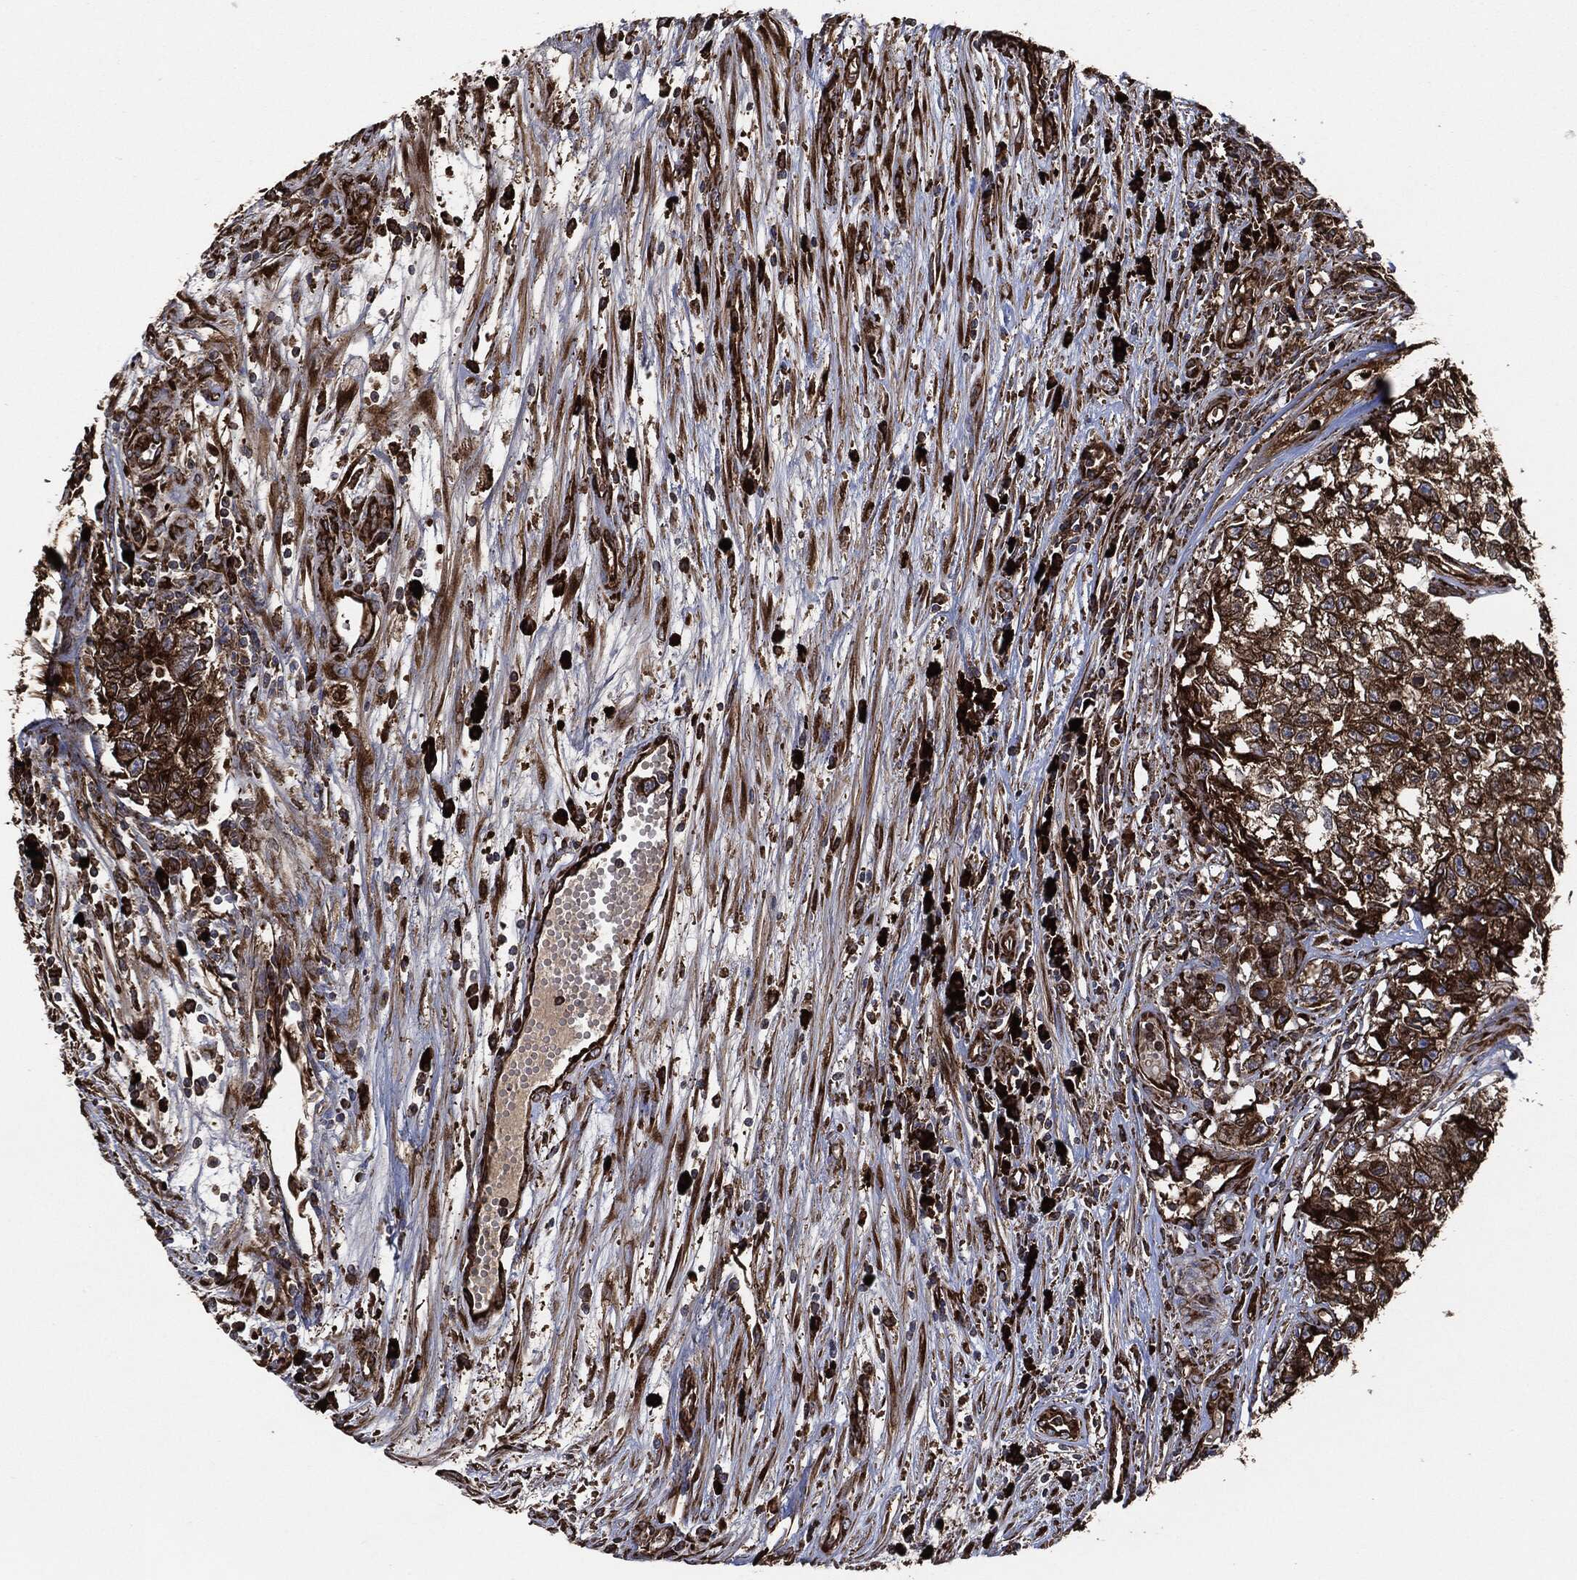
{"staining": {"intensity": "strong", "quantity": ">75%", "location": "cytoplasmic/membranous"}, "tissue": "testis cancer", "cell_type": "Tumor cells", "image_type": "cancer", "snomed": [{"axis": "morphology", "description": "Seminoma, NOS"}, {"axis": "morphology", "description": "Carcinoma, Embryonal, NOS"}, {"axis": "topography", "description": "Testis"}], "caption": "Protein expression analysis of testis embryonal carcinoma displays strong cytoplasmic/membranous positivity in approximately >75% of tumor cells.", "gene": "AMFR", "patient": {"sex": "male", "age": 22}}